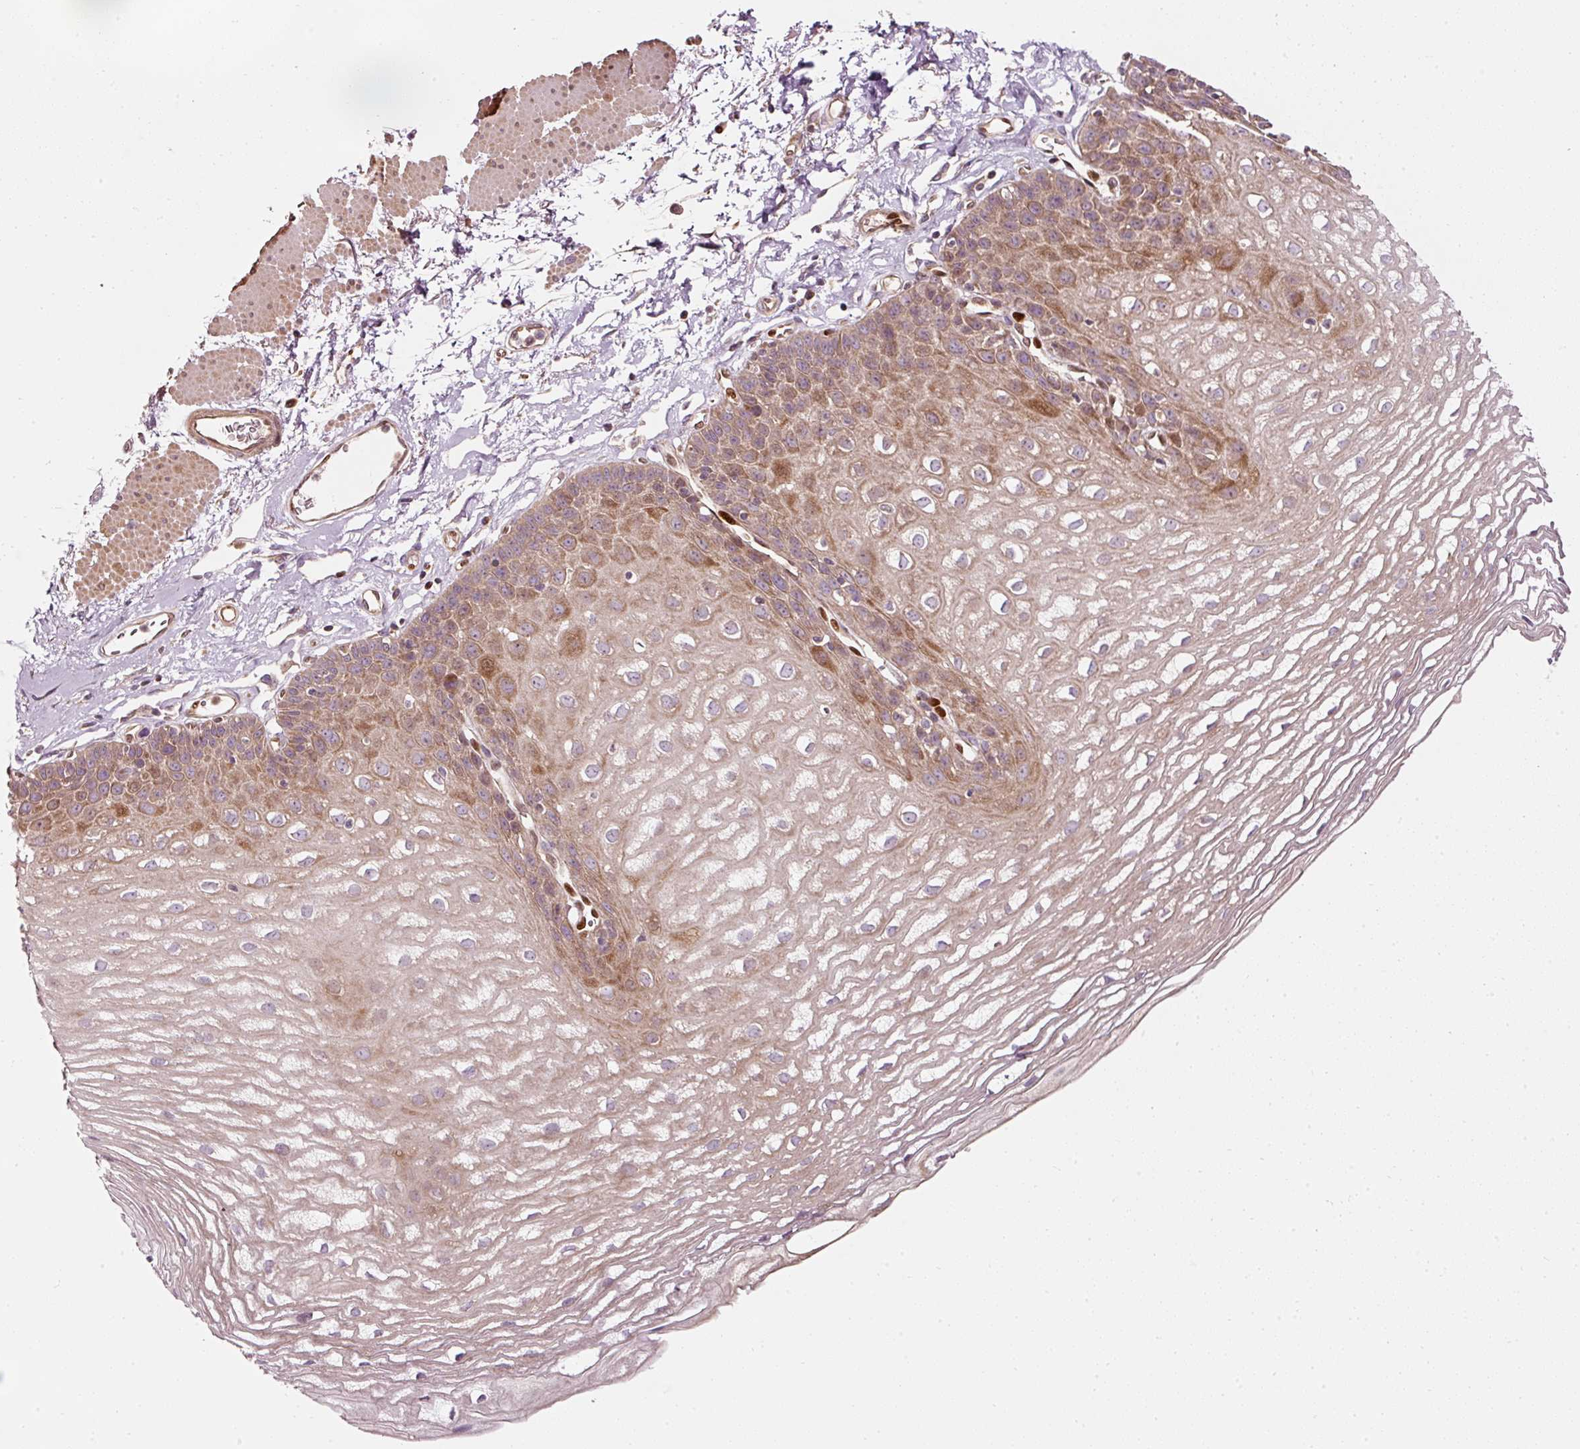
{"staining": {"intensity": "moderate", "quantity": "25%-75%", "location": "cytoplasmic/membranous"}, "tissue": "esophagus", "cell_type": "Squamous epithelial cells", "image_type": "normal", "snomed": [{"axis": "morphology", "description": "Normal tissue, NOS"}, {"axis": "topography", "description": "Esophagus"}], "caption": "IHC (DAB) staining of benign human esophagus shows moderate cytoplasmic/membranous protein positivity in approximately 25%-75% of squamous epithelial cells.", "gene": "NAPA", "patient": {"sex": "female", "age": 81}}